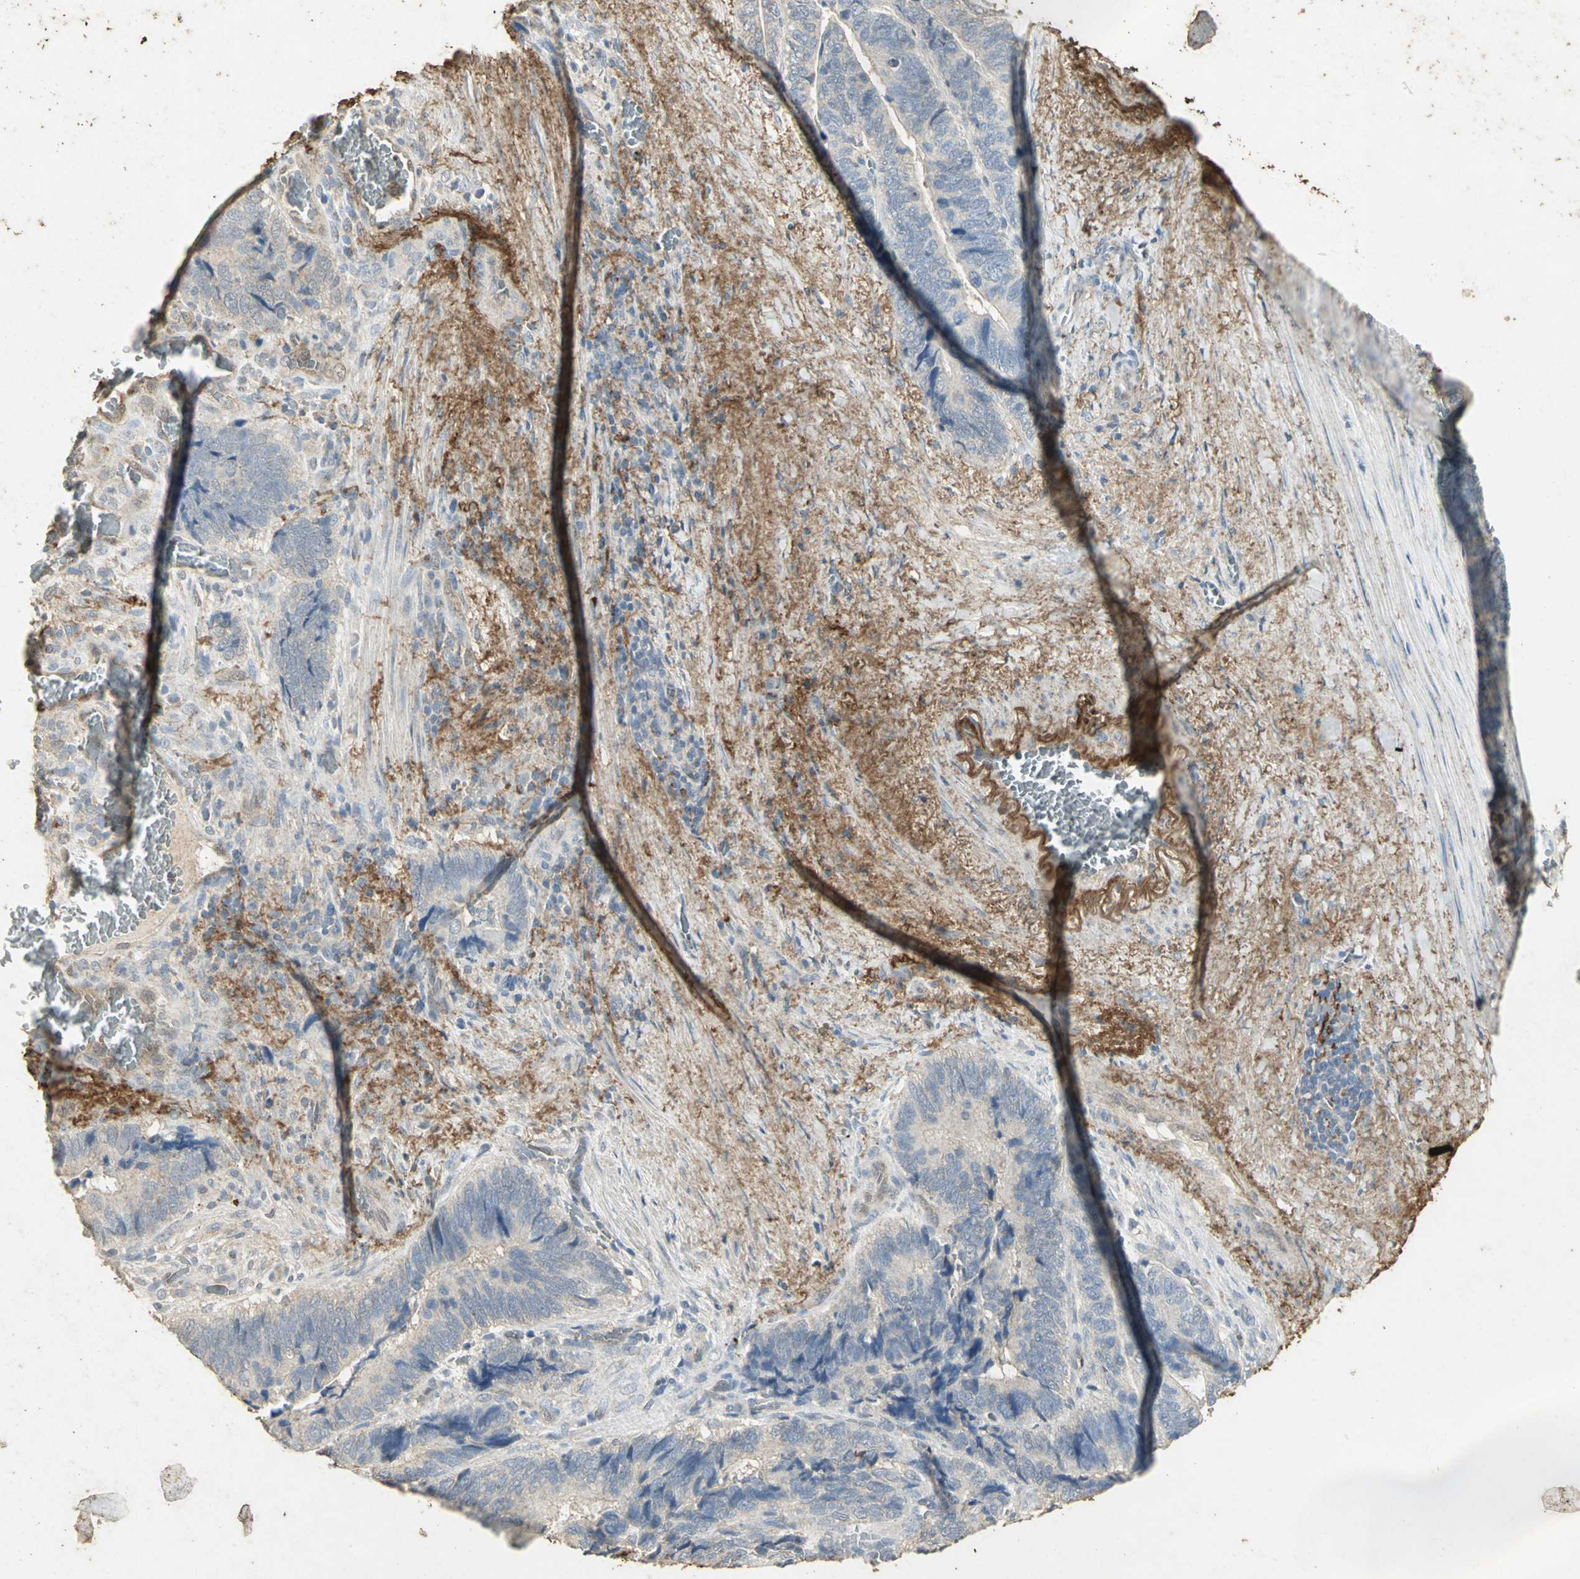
{"staining": {"intensity": "weak", "quantity": "<25%", "location": "cytoplasmic/membranous"}, "tissue": "colorectal cancer", "cell_type": "Tumor cells", "image_type": "cancer", "snomed": [{"axis": "morphology", "description": "Adenocarcinoma, NOS"}, {"axis": "topography", "description": "Colon"}], "caption": "Colorectal cancer (adenocarcinoma) stained for a protein using immunohistochemistry (IHC) reveals no positivity tumor cells.", "gene": "ASB9", "patient": {"sex": "male", "age": 72}}